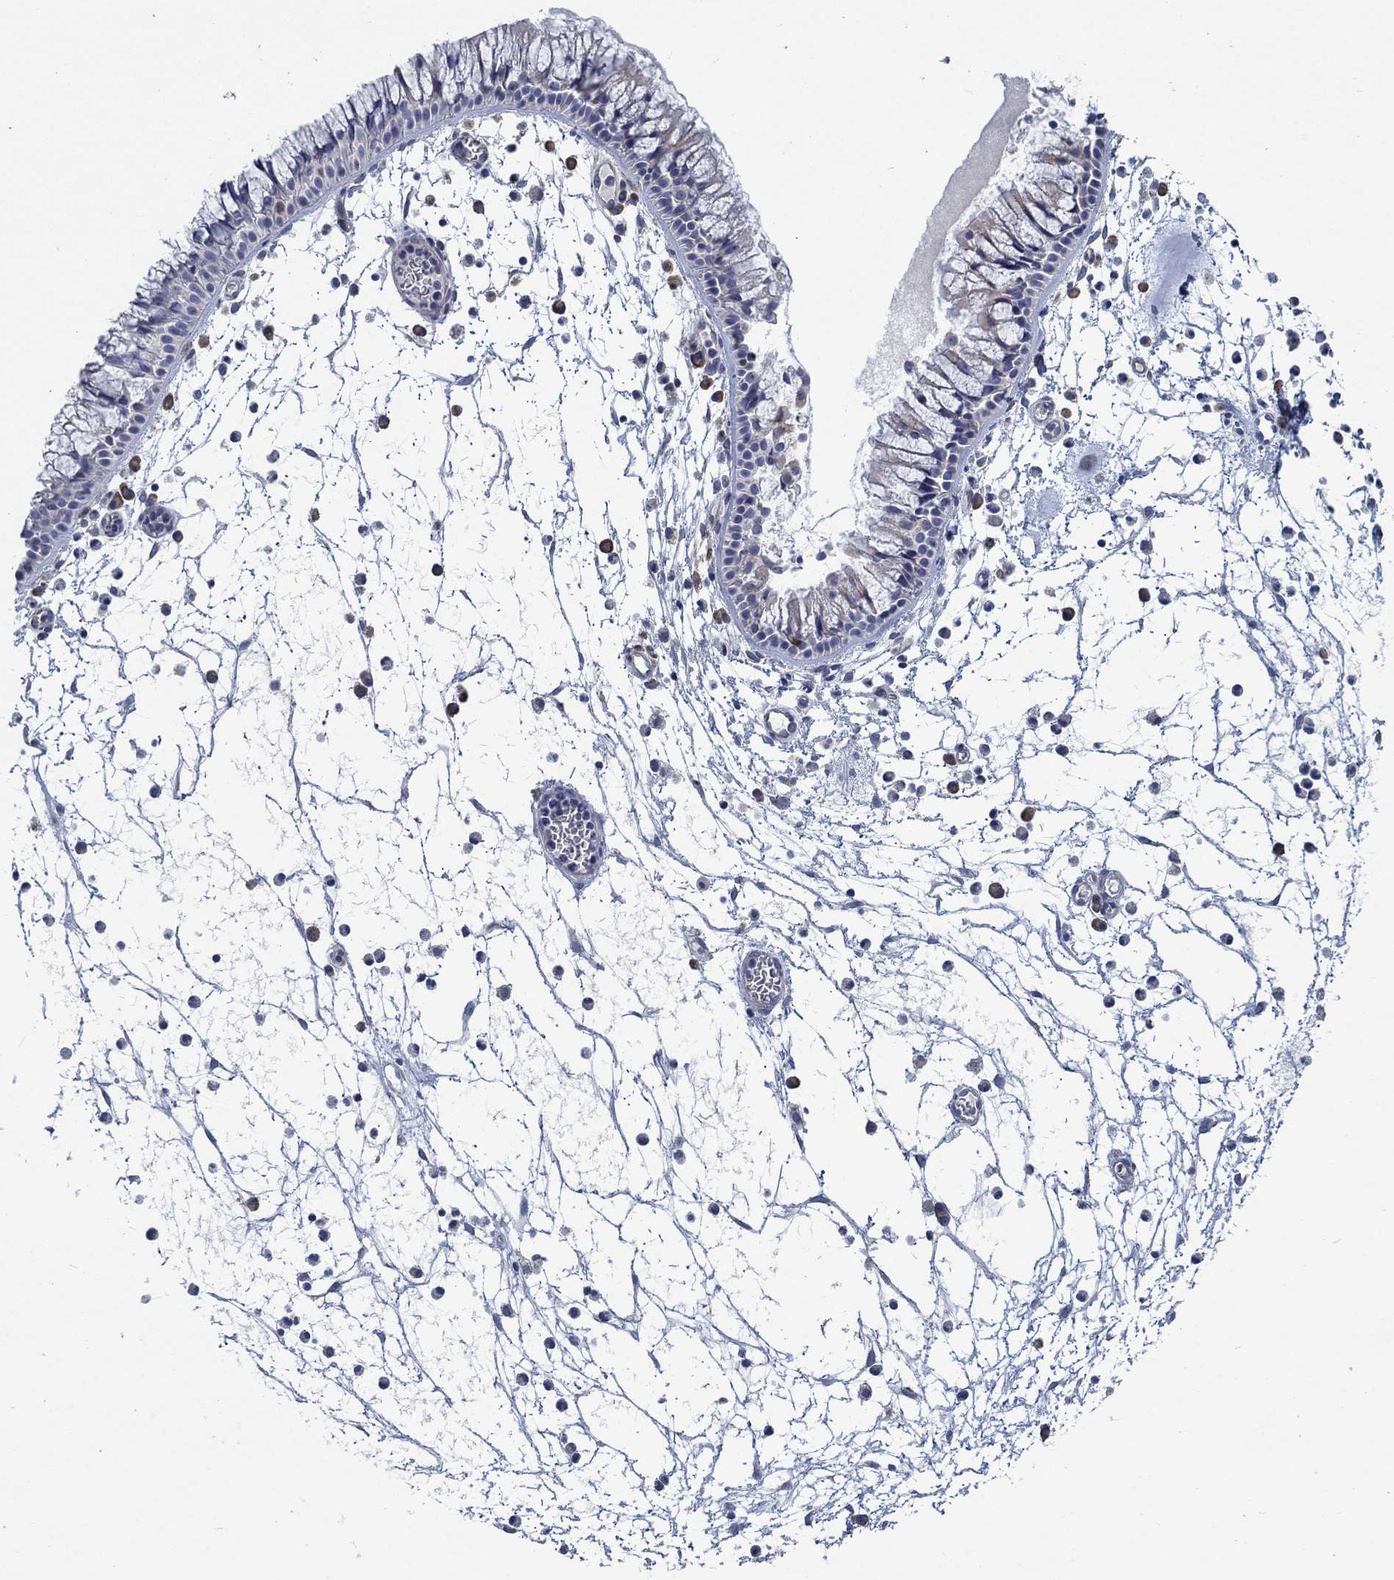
{"staining": {"intensity": "negative", "quantity": "none", "location": "none"}, "tissue": "nasopharynx", "cell_type": "Respiratory epithelial cells", "image_type": "normal", "snomed": [{"axis": "morphology", "description": "Normal tissue, NOS"}, {"axis": "topography", "description": "Nasopharynx"}], "caption": "Immunohistochemistry photomicrograph of normal nasopharynx: human nasopharynx stained with DAB (3,3'-diaminobenzidine) shows no significant protein positivity in respiratory epithelial cells.", "gene": "MMP24", "patient": {"sex": "female", "age": 73}}